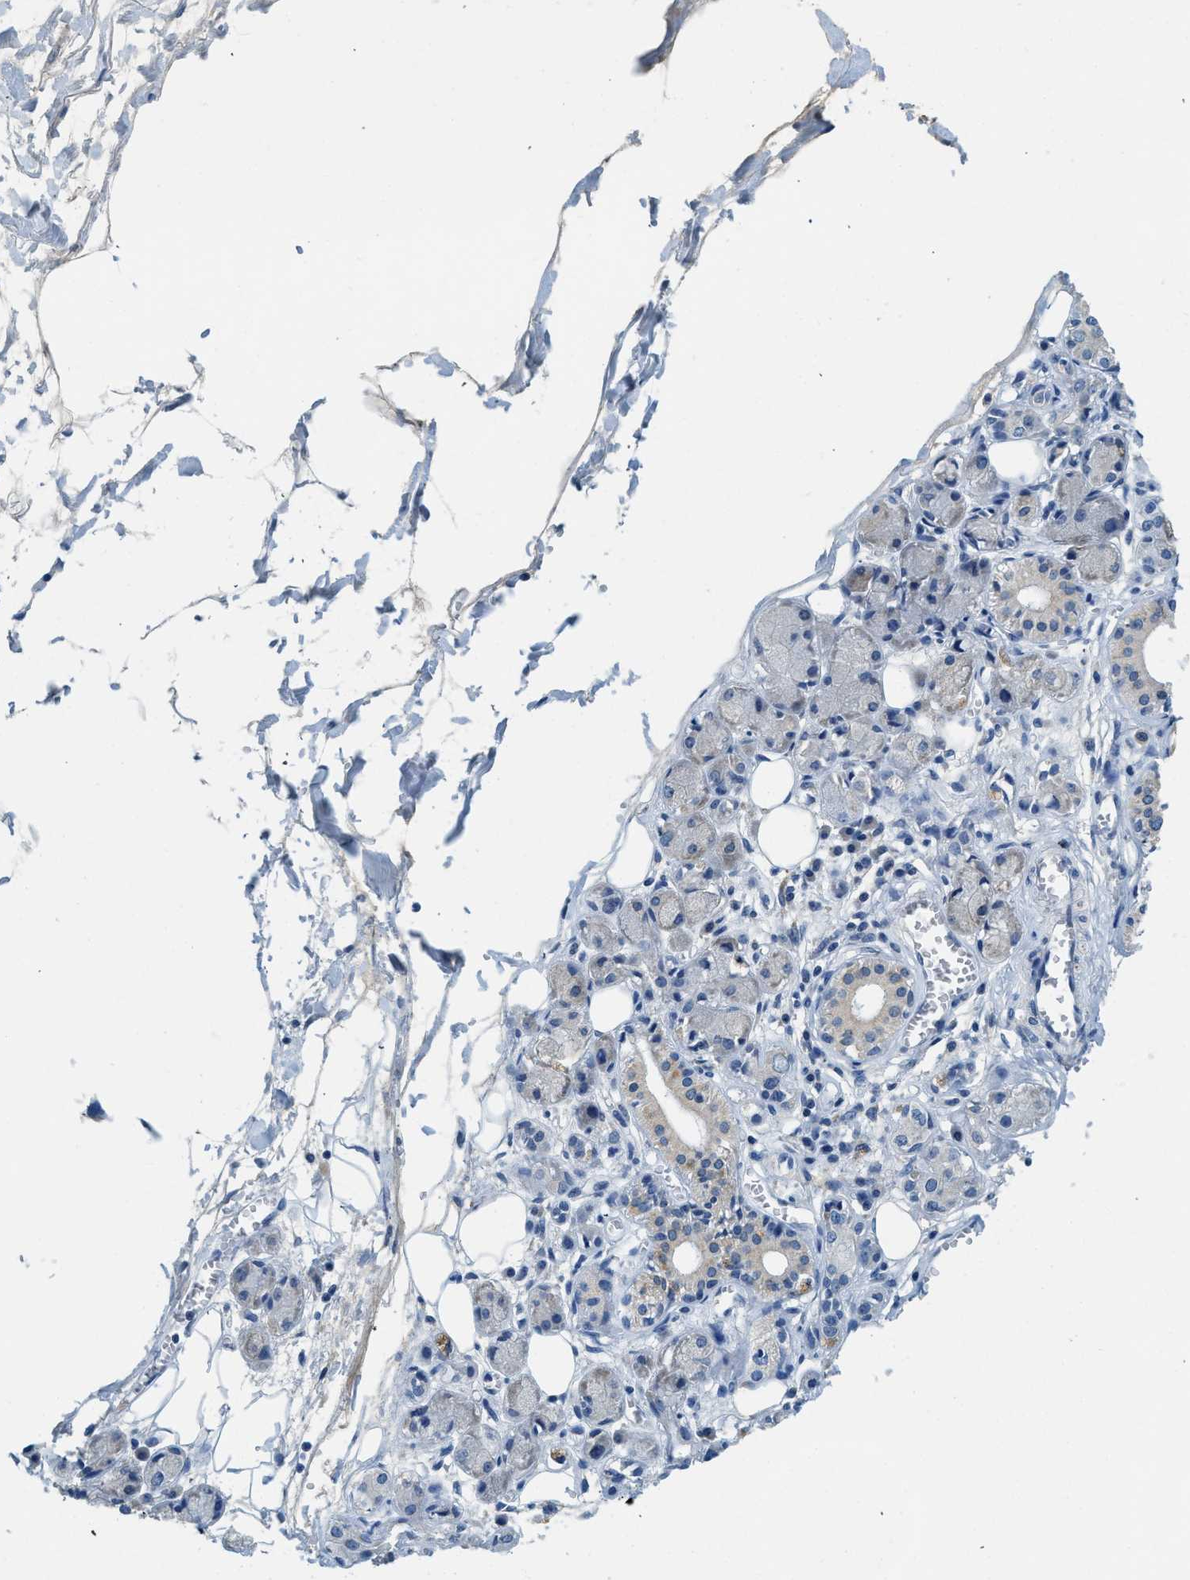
{"staining": {"intensity": "negative", "quantity": "none", "location": "none"}, "tissue": "adipose tissue", "cell_type": "Adipocytes", "image_type": "normal", "snomed": [{"axis": "morphology", "description": "Normal tissue, NOS"}, {"axis": "morphology", "description": "Inflammation, NOS"}, {"axis": "topography", "description": "Vascular tissue"}, {"axis": "topography", "description": "Salivary gland"}], "caption": "The image exhibits no significant positivity in adipocytes of adipose tissue. Nuclei are stained in blue.", "gene": "BCAP31", "patient": {"sex": "female", "age": 75}}